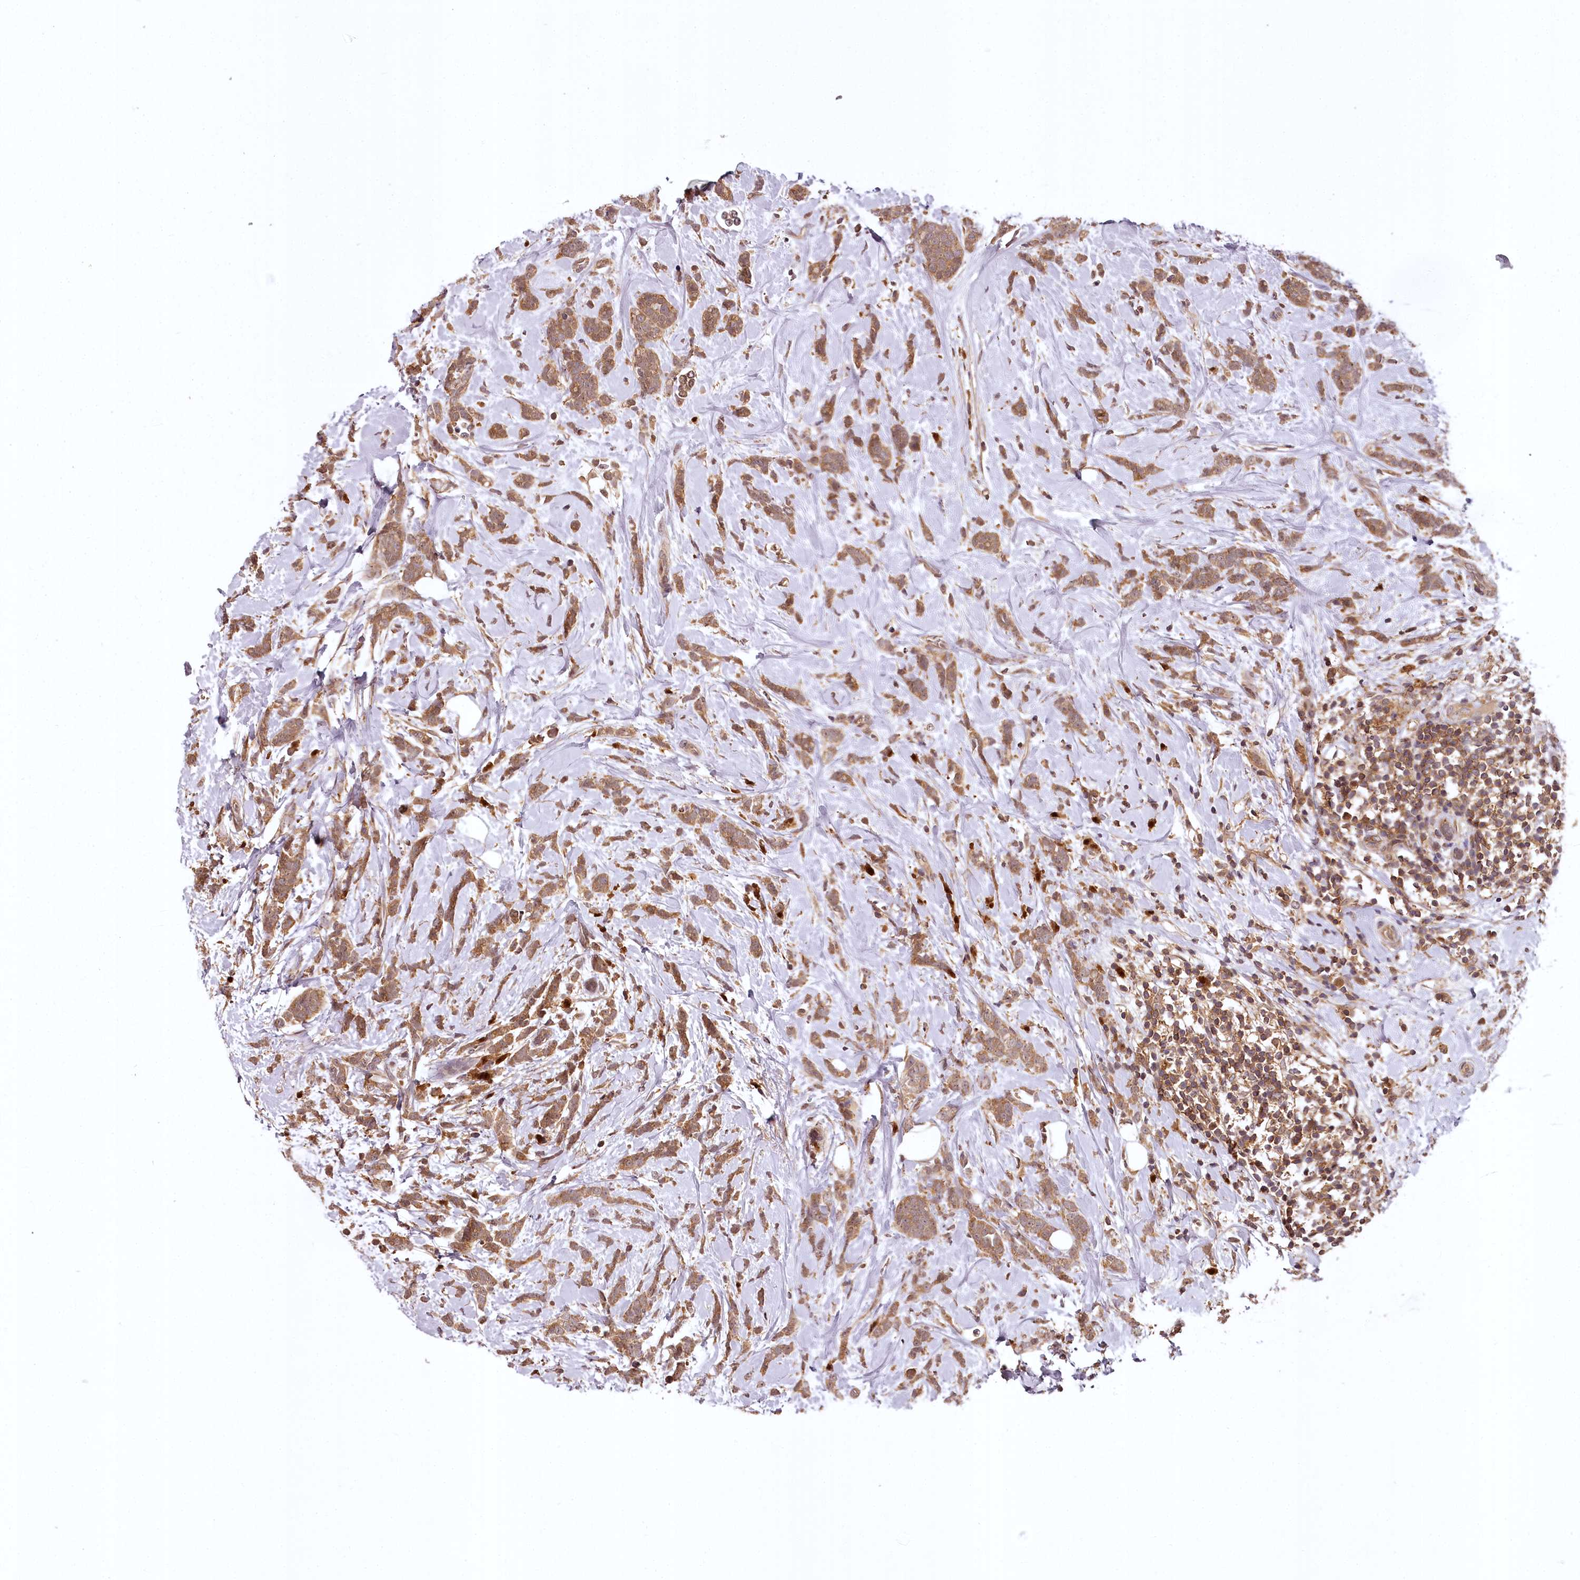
{"staining": {"intensity": "moderate", "quantity": ">75%", "location": "cytoplasmic/membranous"}, "tissue": "breast cancer", "cell_type": "Tumor cells", "image_type": "cancer", "snomed": [{"axis": "morphology", "description": "Lobular carcinoma"}, {"axis": "topography", "description": "Breast"}], "caption": "Tumor cells exhibit medium levels of moderate cytoplasmic/membranous staining in about >75% of cells in breast cancer. The staining is performed using DAB brown chromogen to label protein expression. The nuclei are counter-stained blue using hematoxylin.", "gene": "TTC12", "patient": {"sex": "female", "age": 58}}